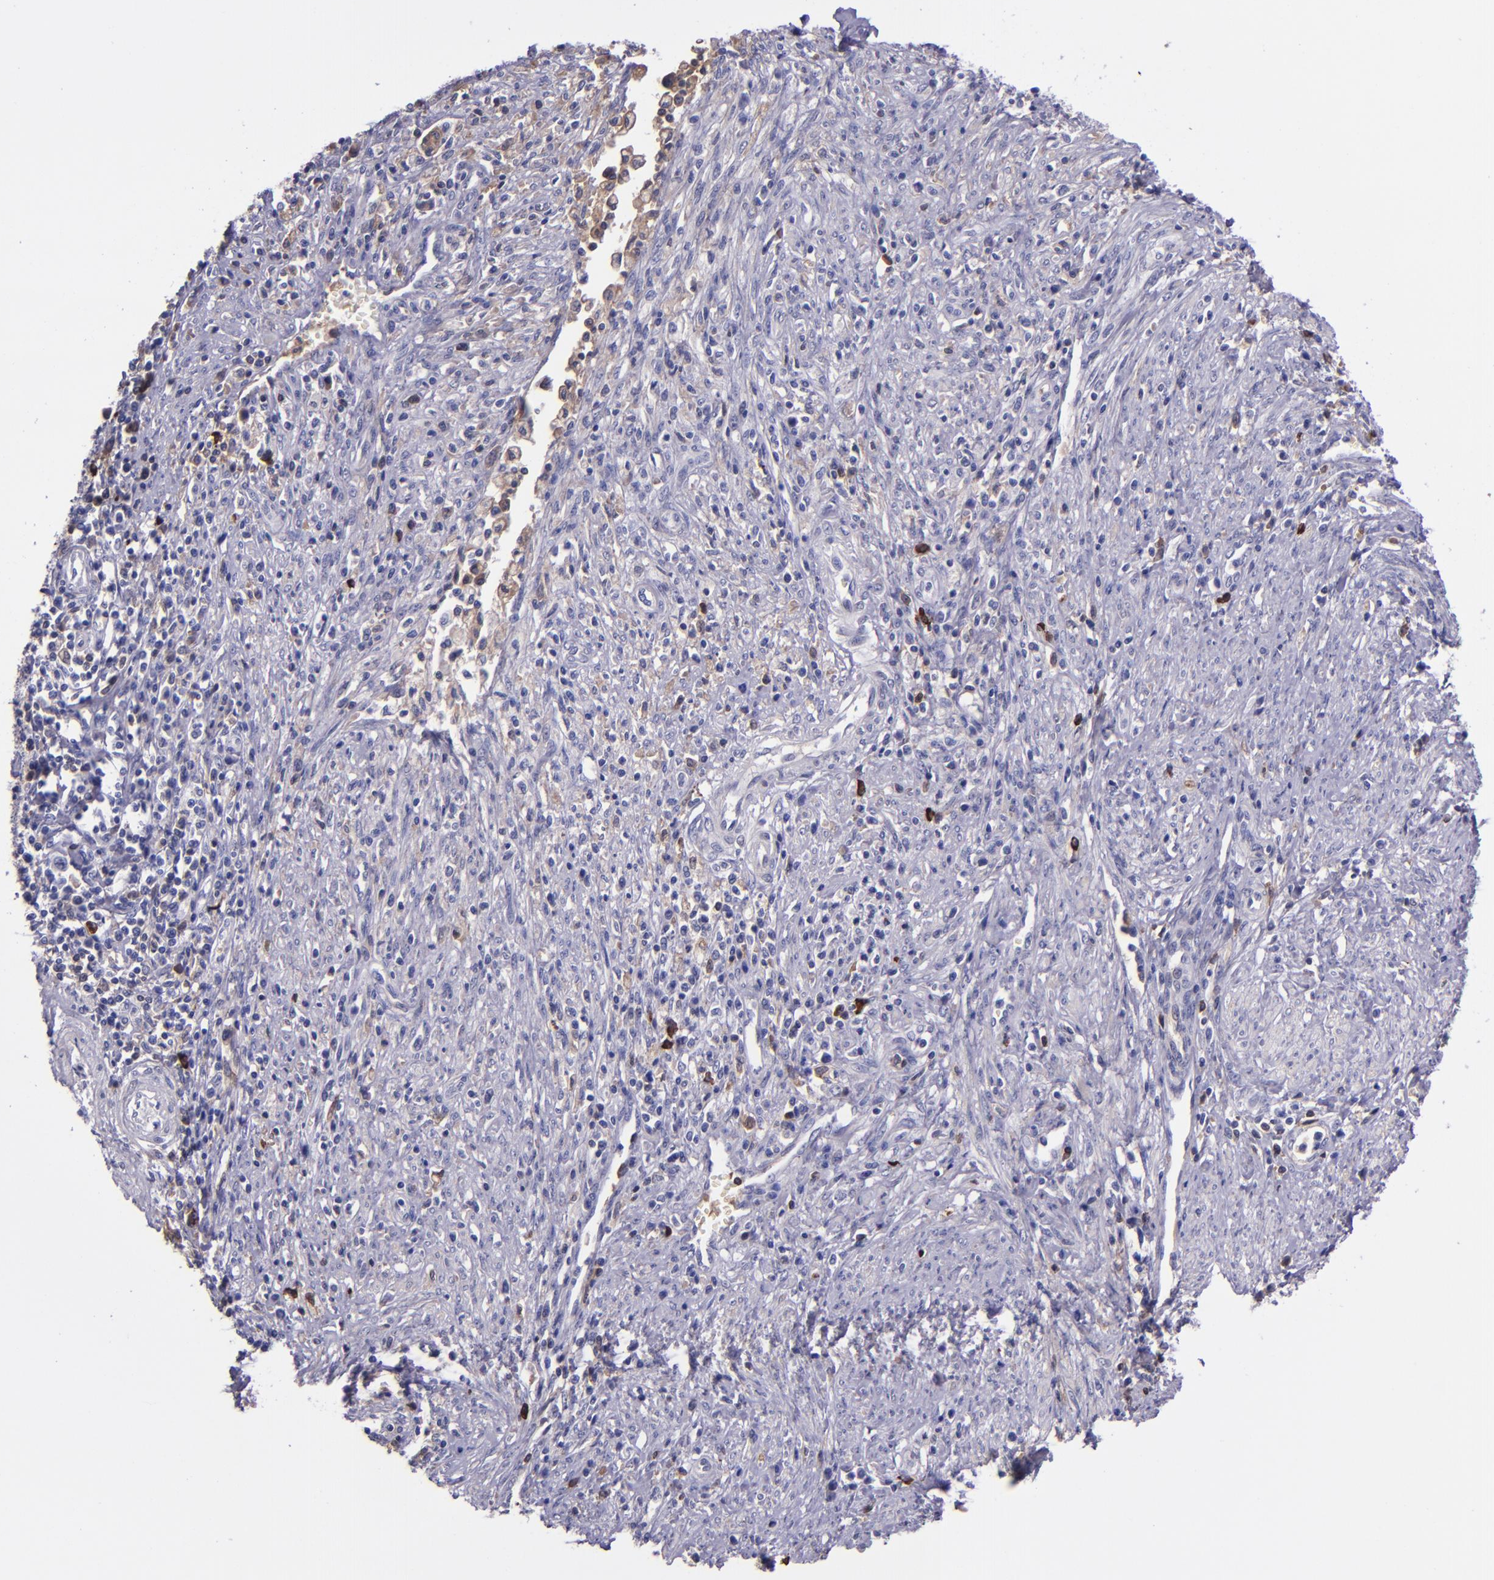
{"staining": {"intensity": "negative", "quantity": "none", "location": "none"}, "tissue": "cervical cancer", "cell_type": "Tumor cells", "image_type": "cancer", "snomed": [{"axis": "morphology", "description": "Adenocarcinoma, NOS"}, {"axis": "topography", "description": "Cervix"}], "caption": "High magnification brightfield microscopy of cervical cancer (adenocarcinoma) stained with DAB (3,3'-diaminobenzidine) (brown) and counterstained with hematoxylin (blue): tumor cells show no significant expression.", "gene": "KNG1", "patient": {"sex": "female", "age": 36}}